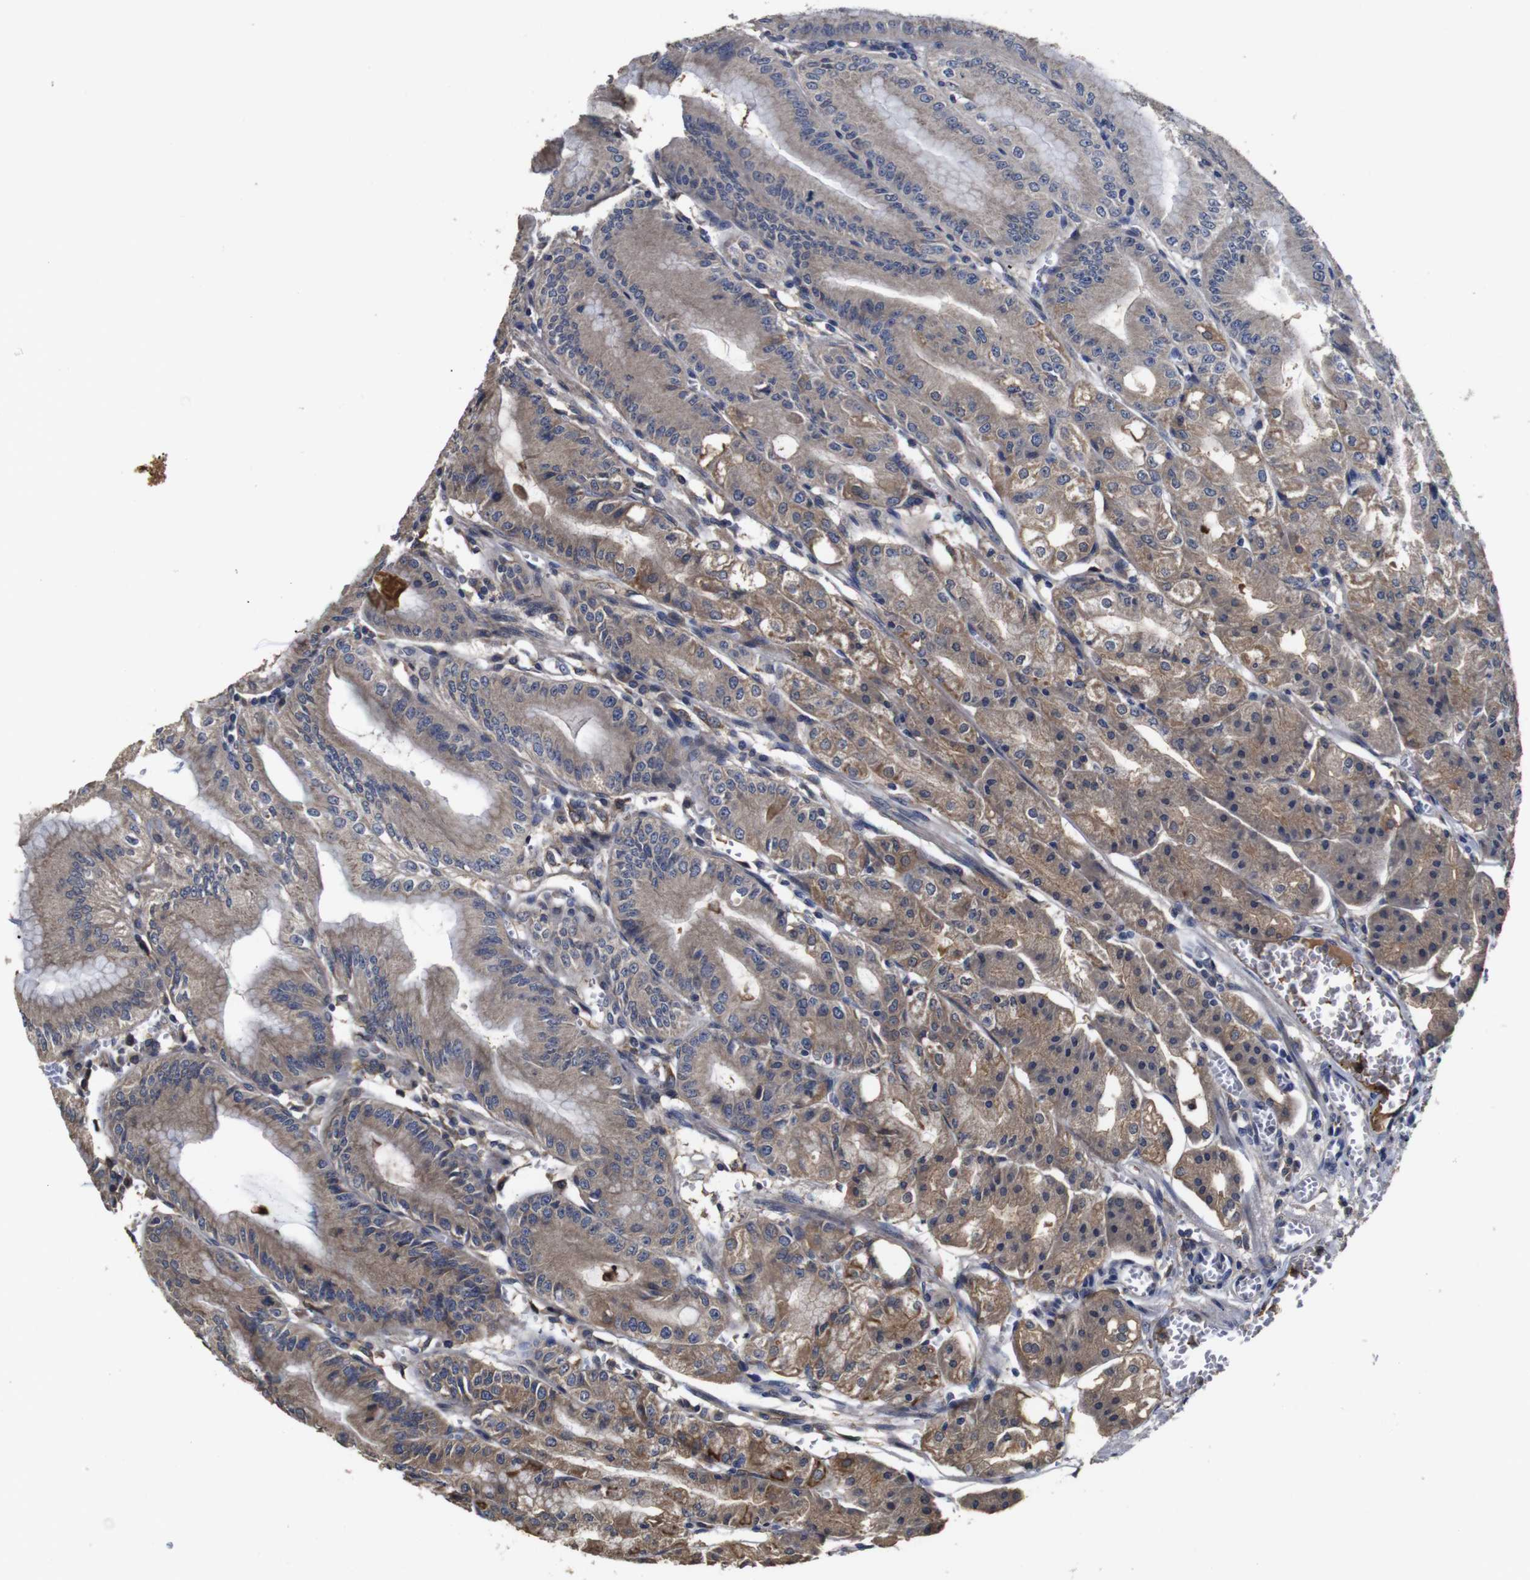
{"staining": {"intensity": "moderate", "quantity": ">75%", "location": "cytoplasmic/membranous"}, "tissue": "stomach", "cell_type": "Glandular cells", "image_type": "normal", "snomed": [{"axis": "morphology", "description": "Normal tissue, NOS"}, {"axis": "topography", "description": "Stomach, lower"}], "caption": "Protein analysis of normal stomach exhibits moderate cytoplasmic/membranous positivity in about >75% of glandular cells.", "gene": "ARHGAP24", "patient": {"sex": "male", "age": 71}}